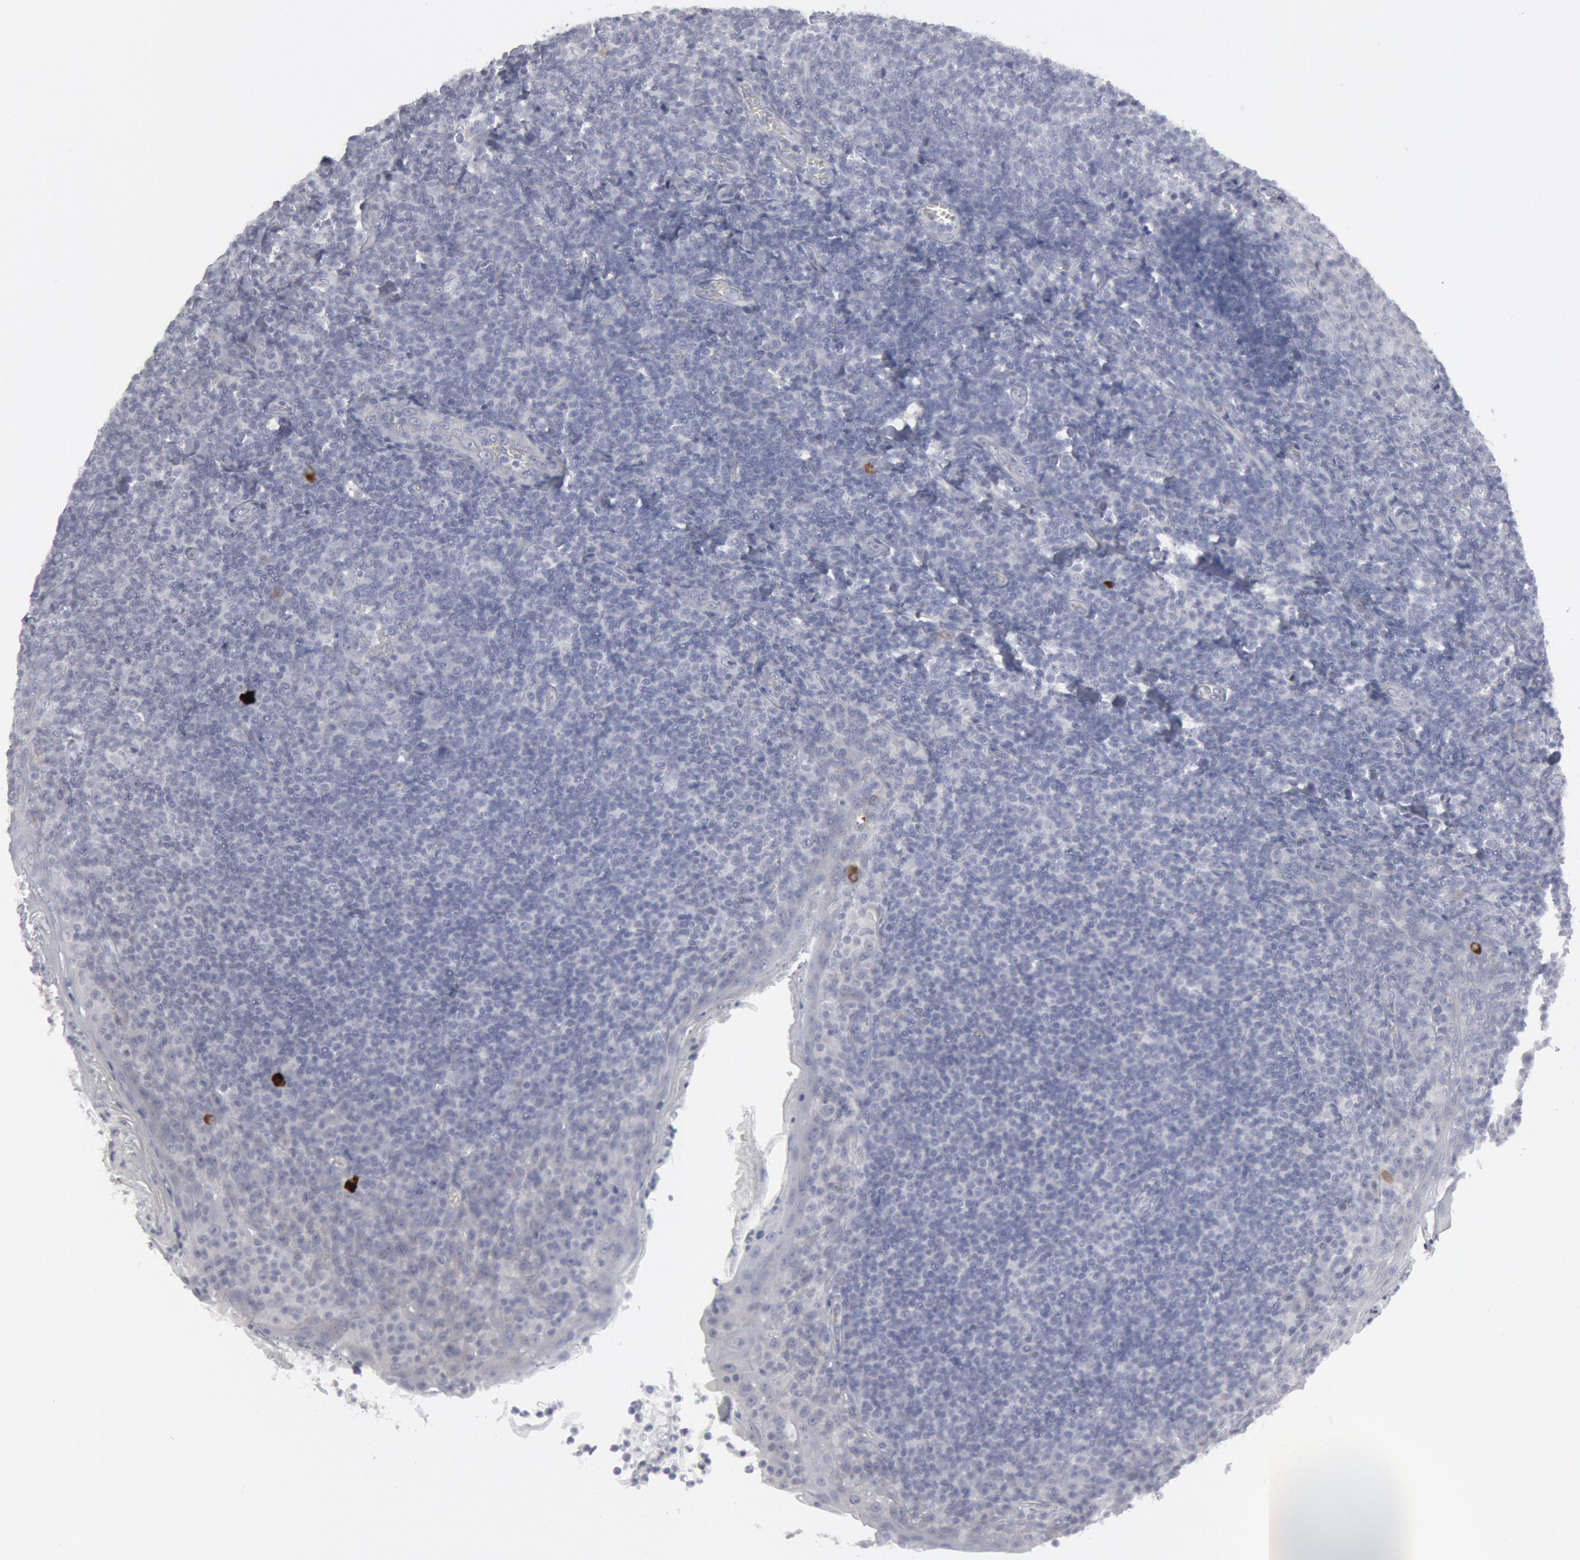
{"staining": {"intensity": "negative", "quantity": "none", "location": "none"}, "tissue": "tonsil", "cell_type": "Germinal center cells", "image_type": "normal", "snomed": [{"axis": "morphology", "description": "Normal tissue, NOS"}, {"axis": "topography", "description": "Tonsil"}], "caption": "This is a image of immunohistochemistry staining of normal tonsil, which shows no staining in germinal center cells.", "gene": "DMC1", "patient": {"sex": "male", "age": 31}}